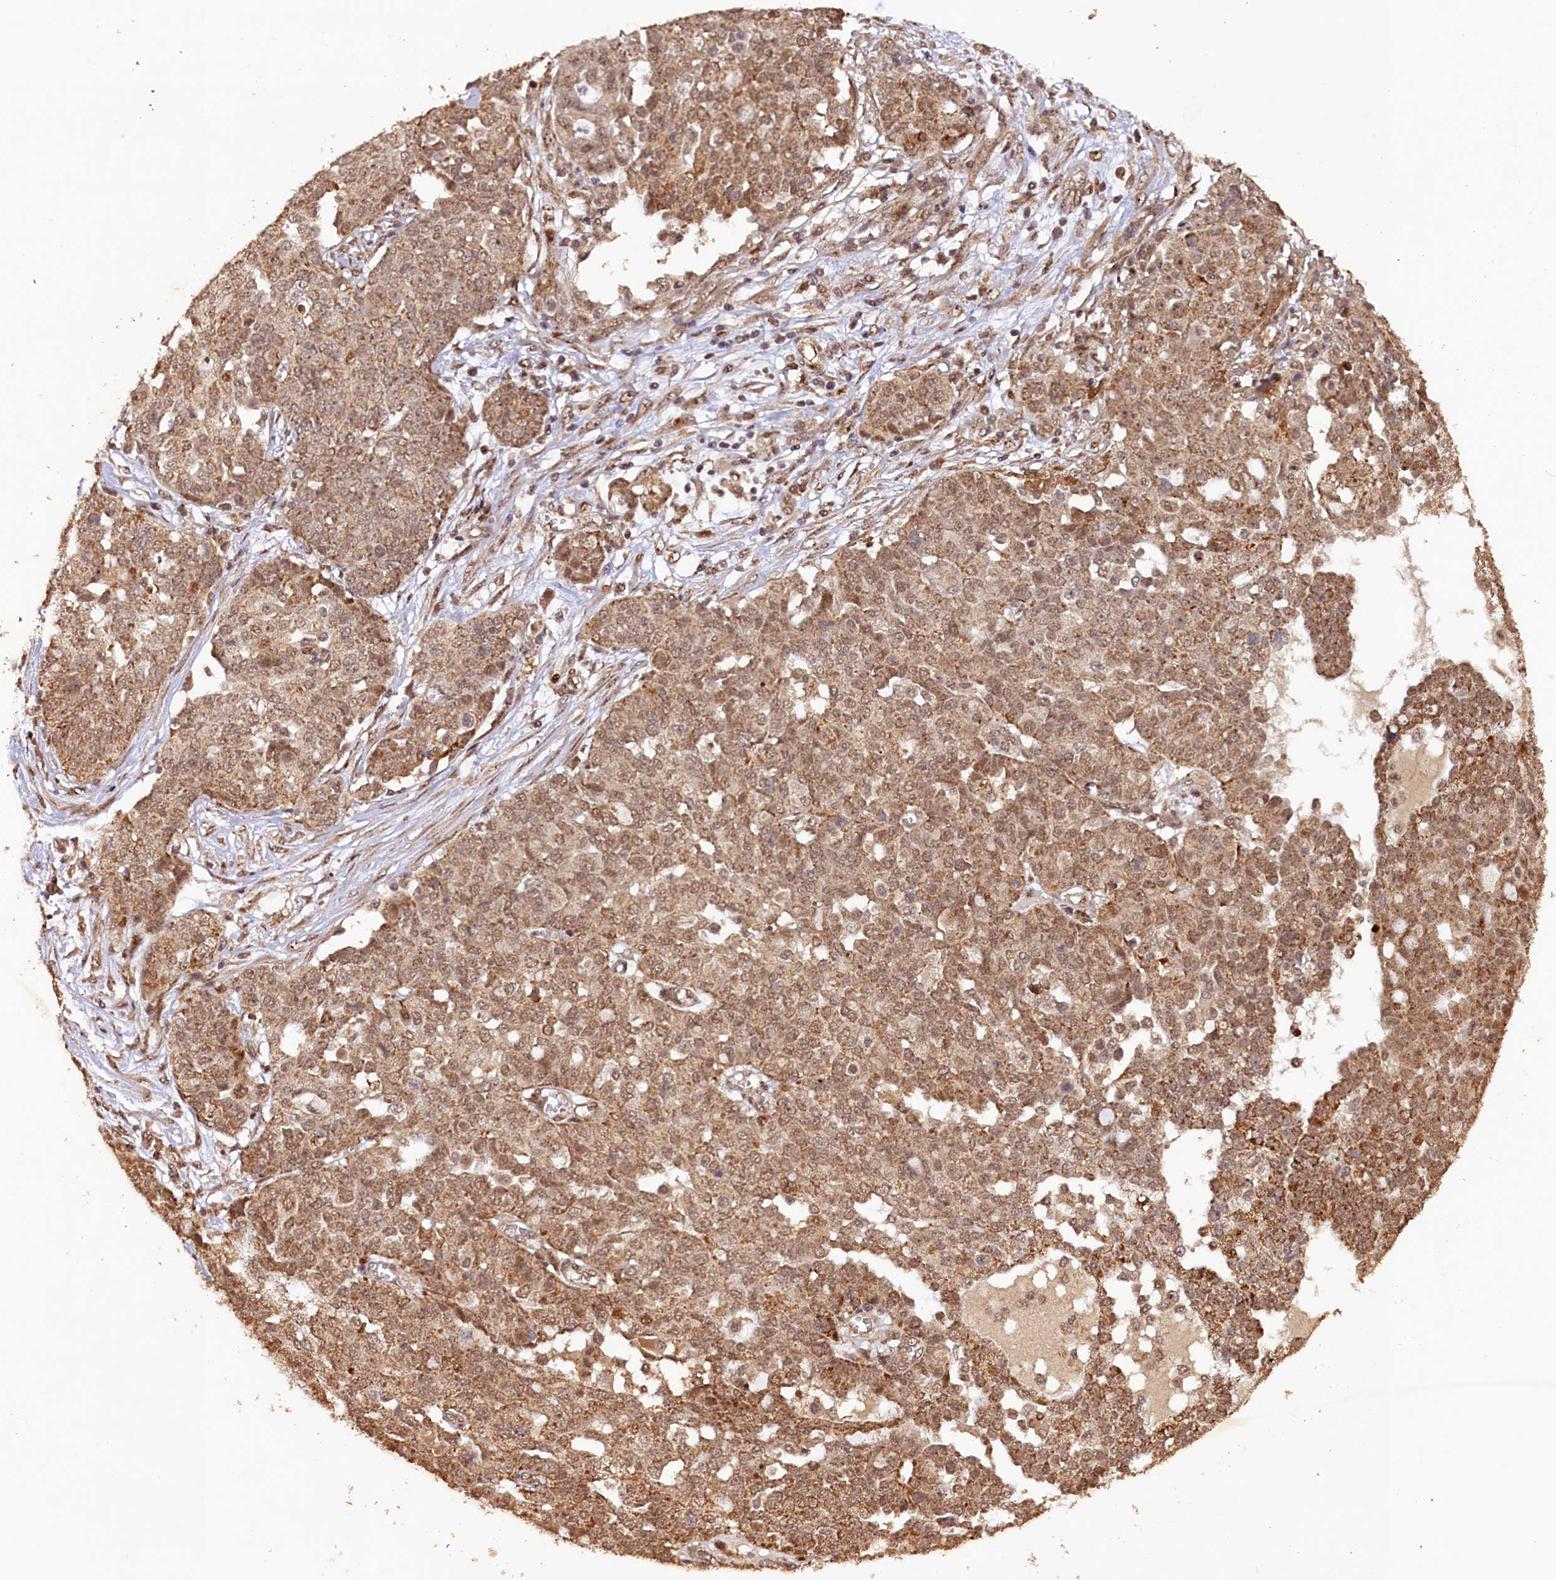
{"staining": {"intensity": "moderate", "quantity": ">75%", "location": "cytoplasmic/membranous,nuclear"}, "tissue": "ovarian cancer", "cell_type": "Tumor cells", "image_type": "cancer", "snomed": [{"axis": "morphology", "description": "Cystadenocarcinoma, serous, NOS"}, {"axis": "topography", "description": "Soft tissue"}, {"axis": "topography", "description": "Ovary"}], "caption": "Serous cystadenocarcinoma (ovarian) stained with a protein marker shows moderate staining in tumor cells.", "gene": "SHPRH", "patient": {"sex": "female", "age": 57}}